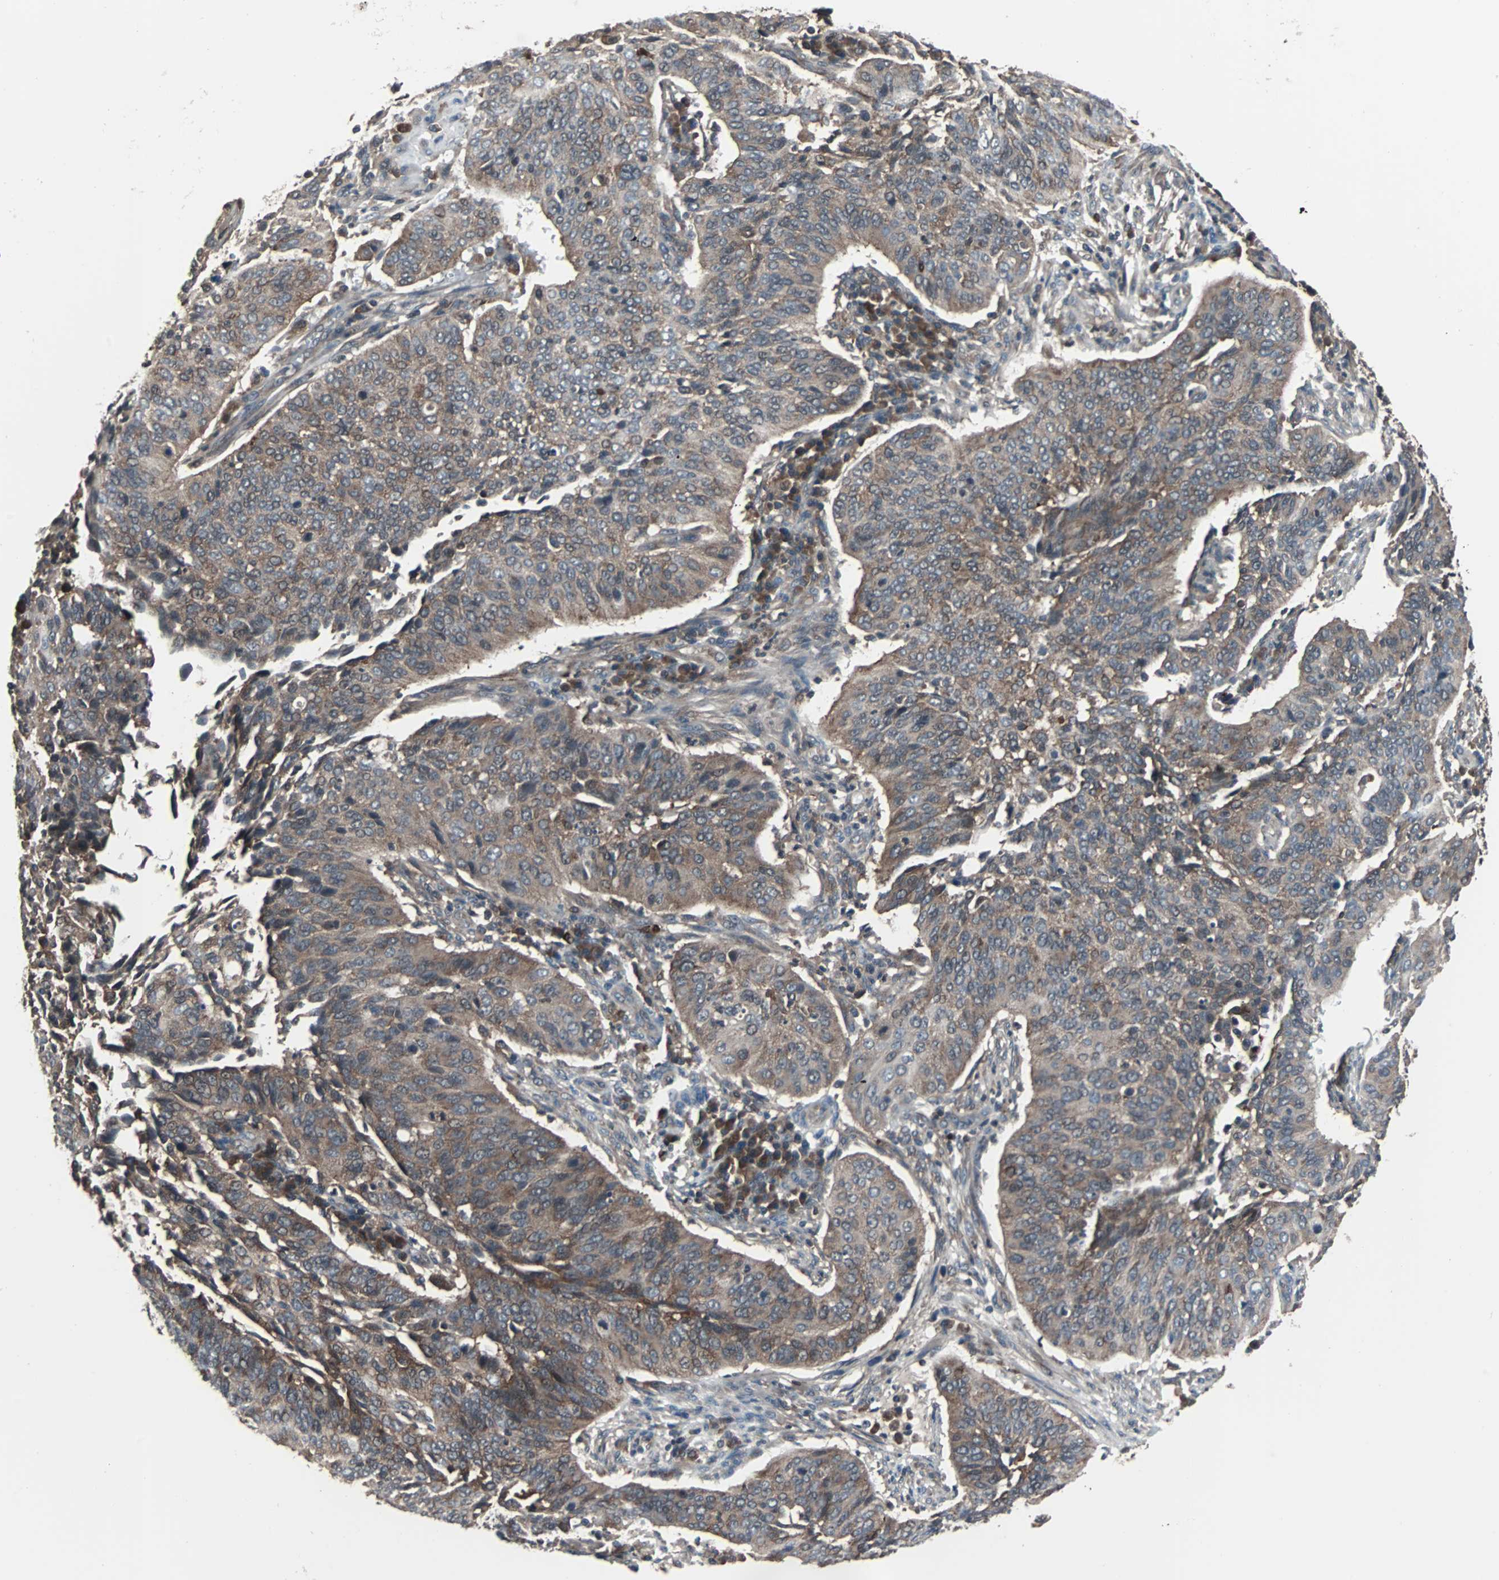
{"staining": {"intensity": "moderate", "quantity": ">75%", "location": "cytoplasmic/membranous"}, "tissue": "cervical cancer", "cell_type": "Tumor cells", "image_type": "cancer", "snomed": [{"axis": "morphology", "description": "Squamous cell carcinoma, NOS"}, {"axis": "topography", "description": "Cervix"}], "caption": "Approximately >75% of tumor cells in human cervical squamous cell carcinoma exhibit moderate cytoplasmic/membranous protein positivity as visualized by brown immunohistochemical staining.", "gene": "PAK1", "patient": {"sex": "female", "age": 39}}